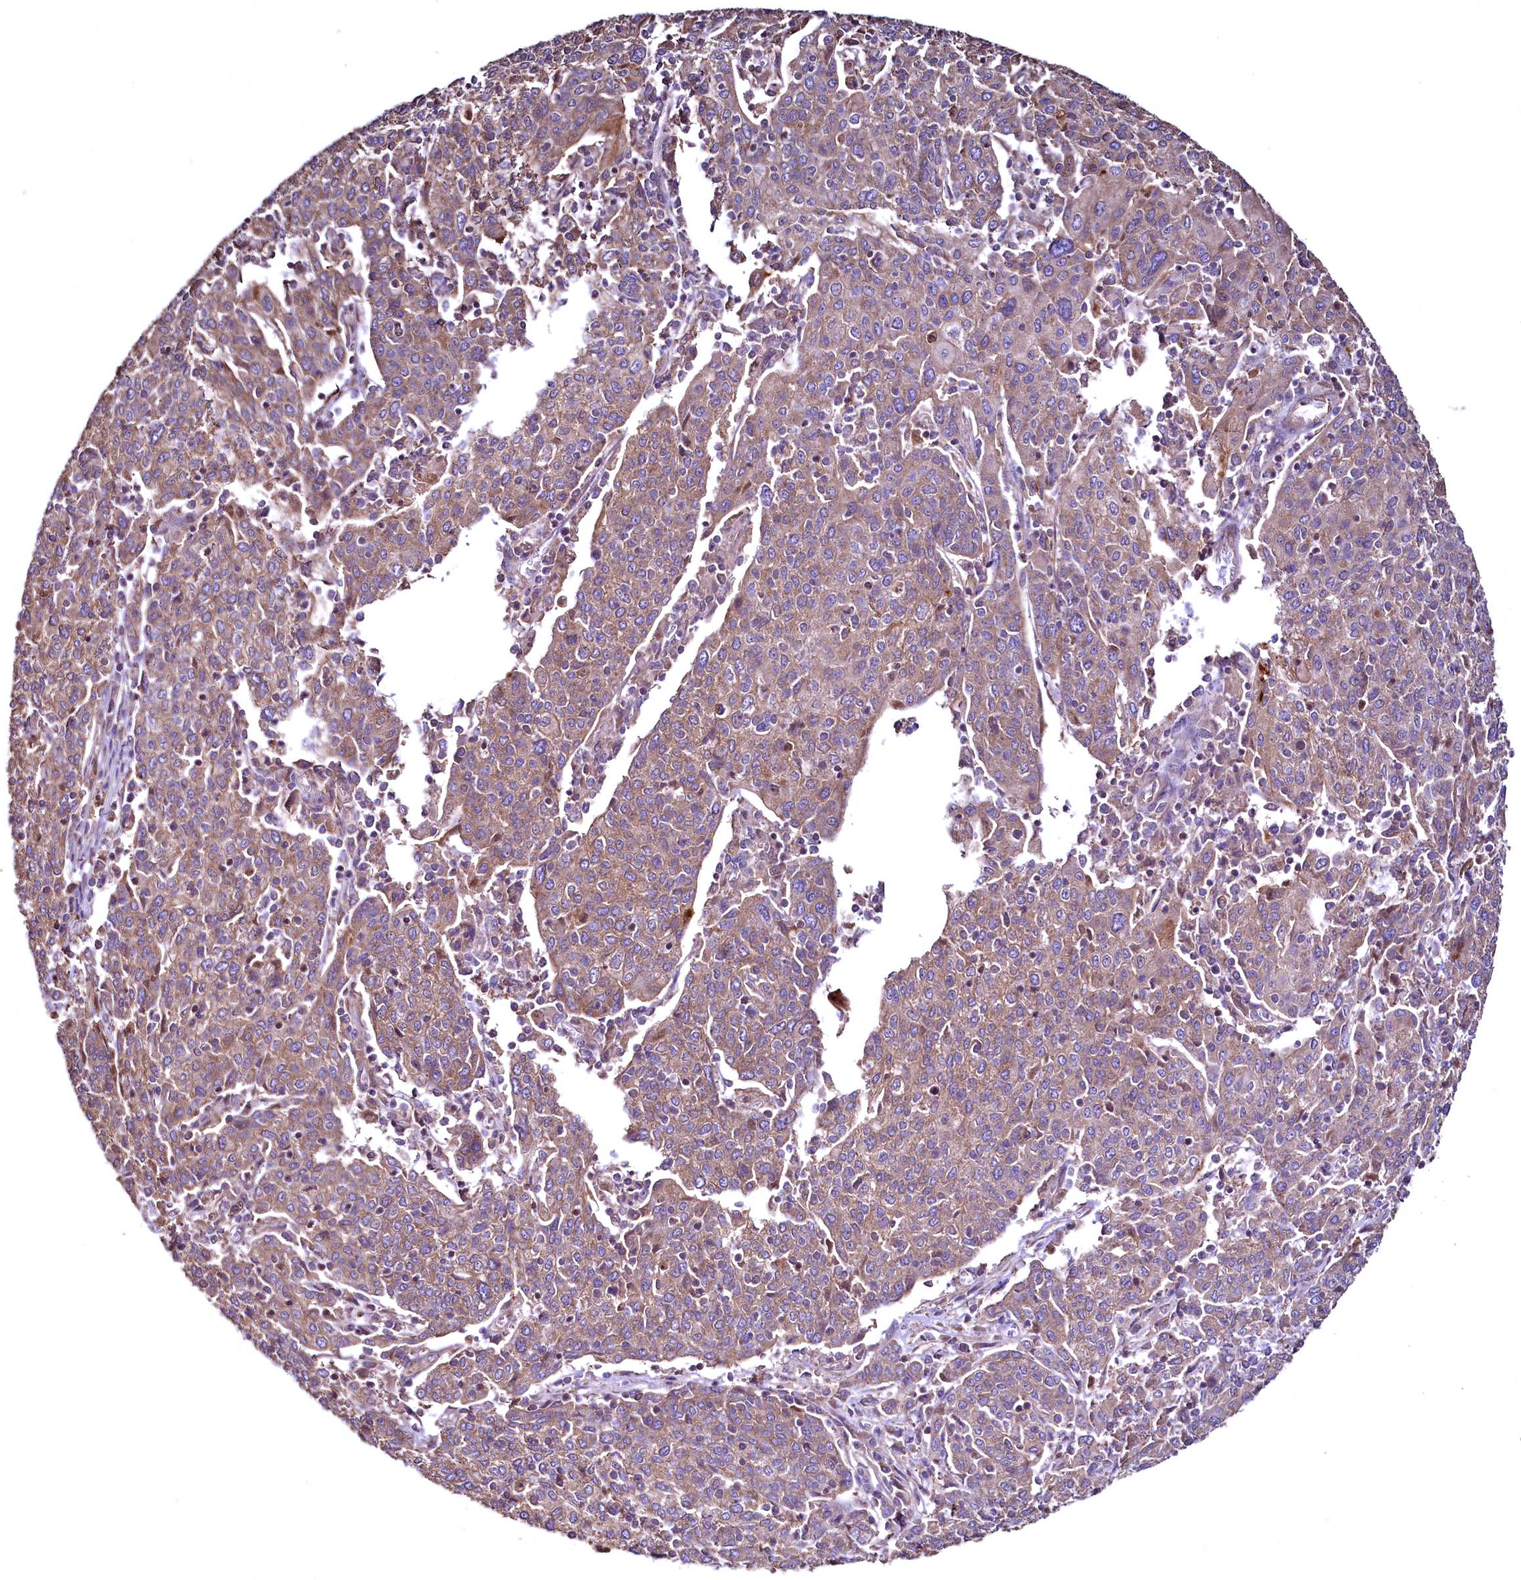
{"staining": {"intensity": "moderate", "quantity": ">75%", "location": "cytoplasmic/membranous"}, "tissue": "cervical cancer", "cell_type": "Tumor cells", "image_type": "cancer", "snomed": [{"axis": "morphology", "description": "Squamous cell carcinoma, NOS"}, {"axis": "topography", "description": "Cervix"}], "caption": "A brown stain shows moderate cytoplasmic/membranous expression of a protein in human cervical cancer tumor cells. (DAB IHC with brightfield microscopy, high magnification).", "gene": "TBCEL", "patient": {"sex": "female", "age": 67}}